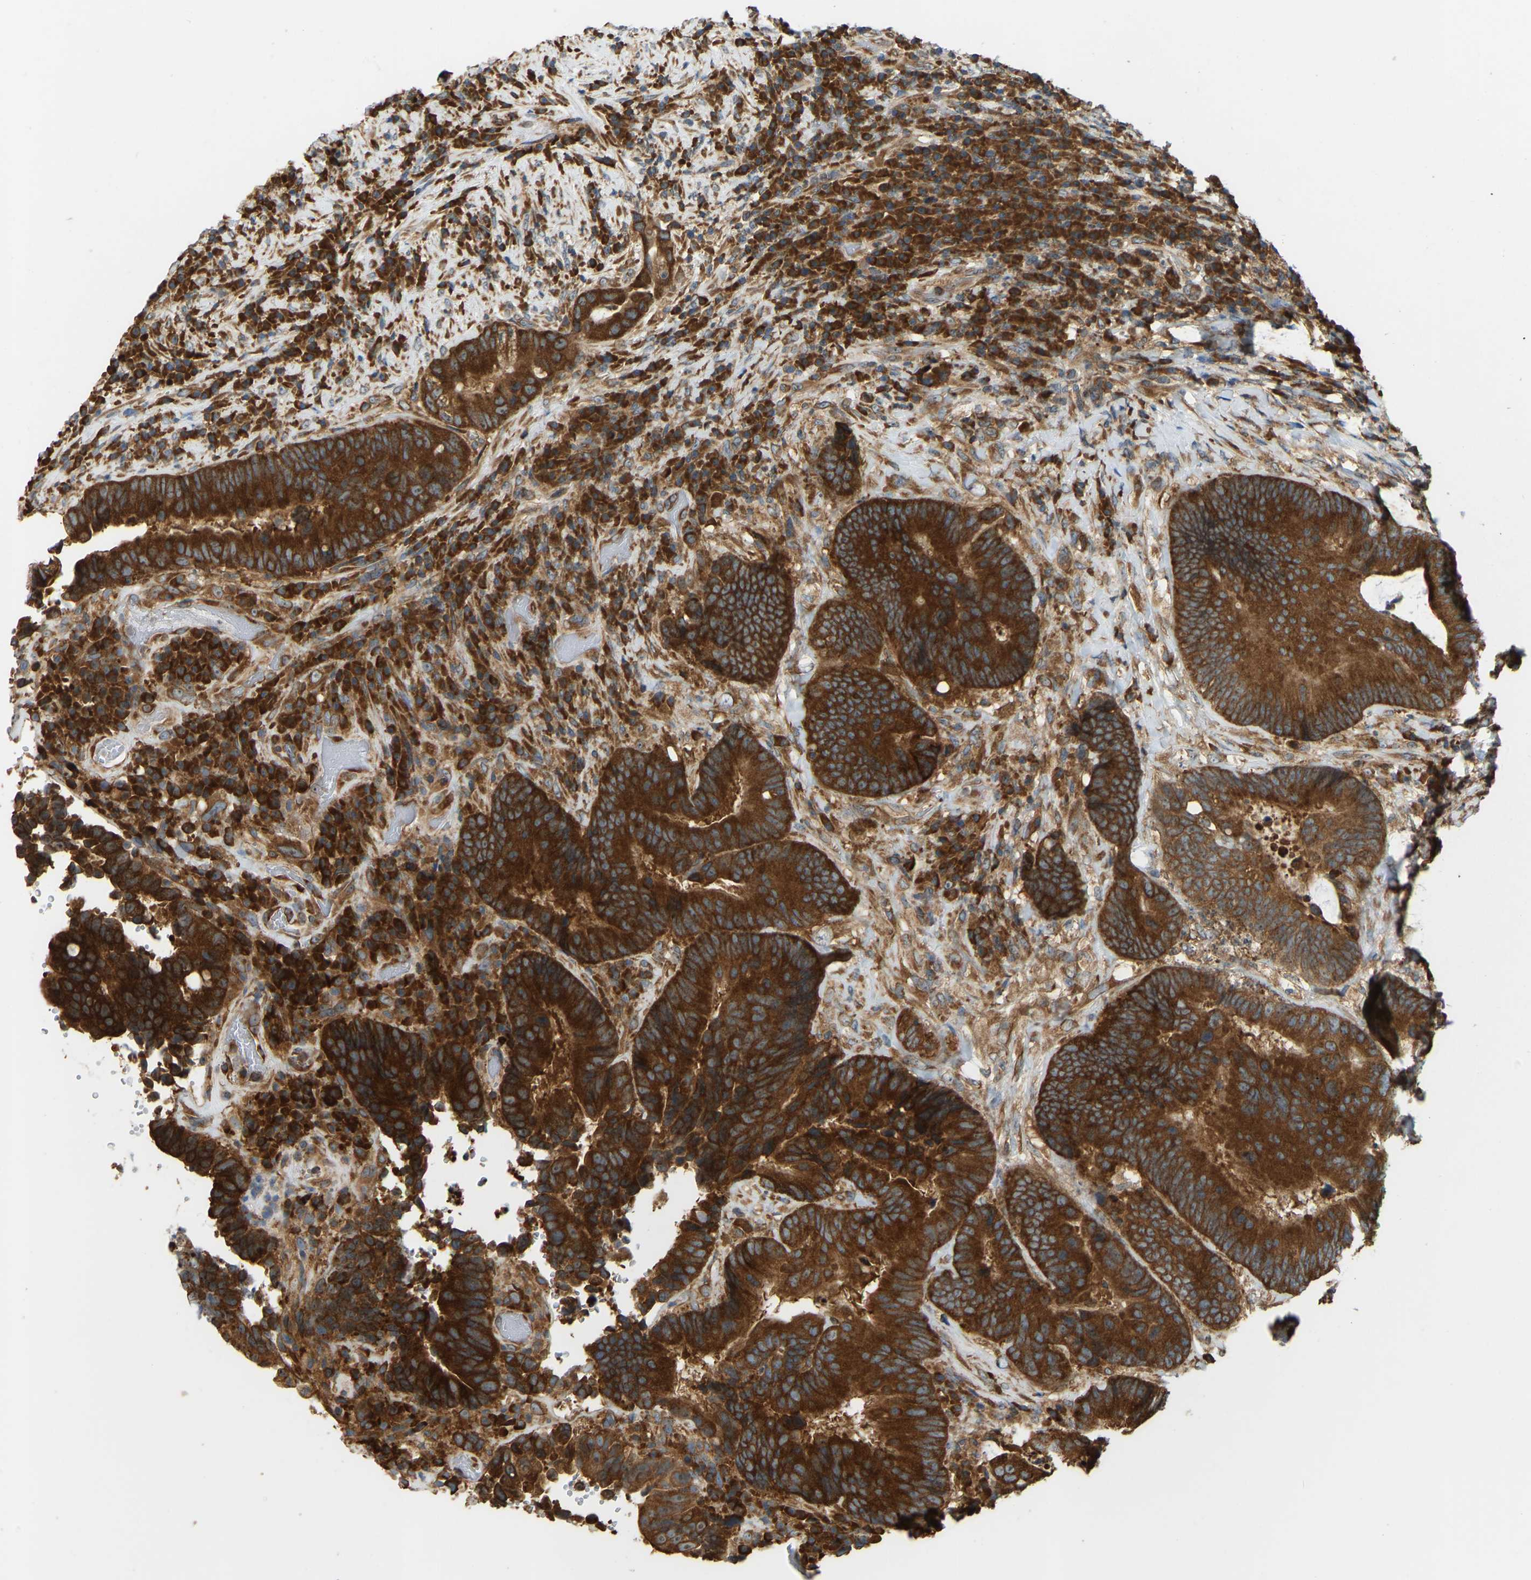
{"staining": {"intensity": "strong", "quantity": ">75%", "location": "cytoplasmic/membranous"}, "tissue": "colorectal cancer", "cell_type": "Tumor cells", "image_type": "cancer", "snomed": [{"axis": "morphology", "description": "Adenocarcinoma, NOS"}, {"axis": "topography", "description": "Rectum"}], "caption": "Protein staining of colorectal cancer (adenocarcinoma) tissue demonstrates strong cytoplasmic/membranous expression in about >75% of tumor cells.", "gene": "RPS6KB2", "patient": {"sex": "female", "age": 89}}